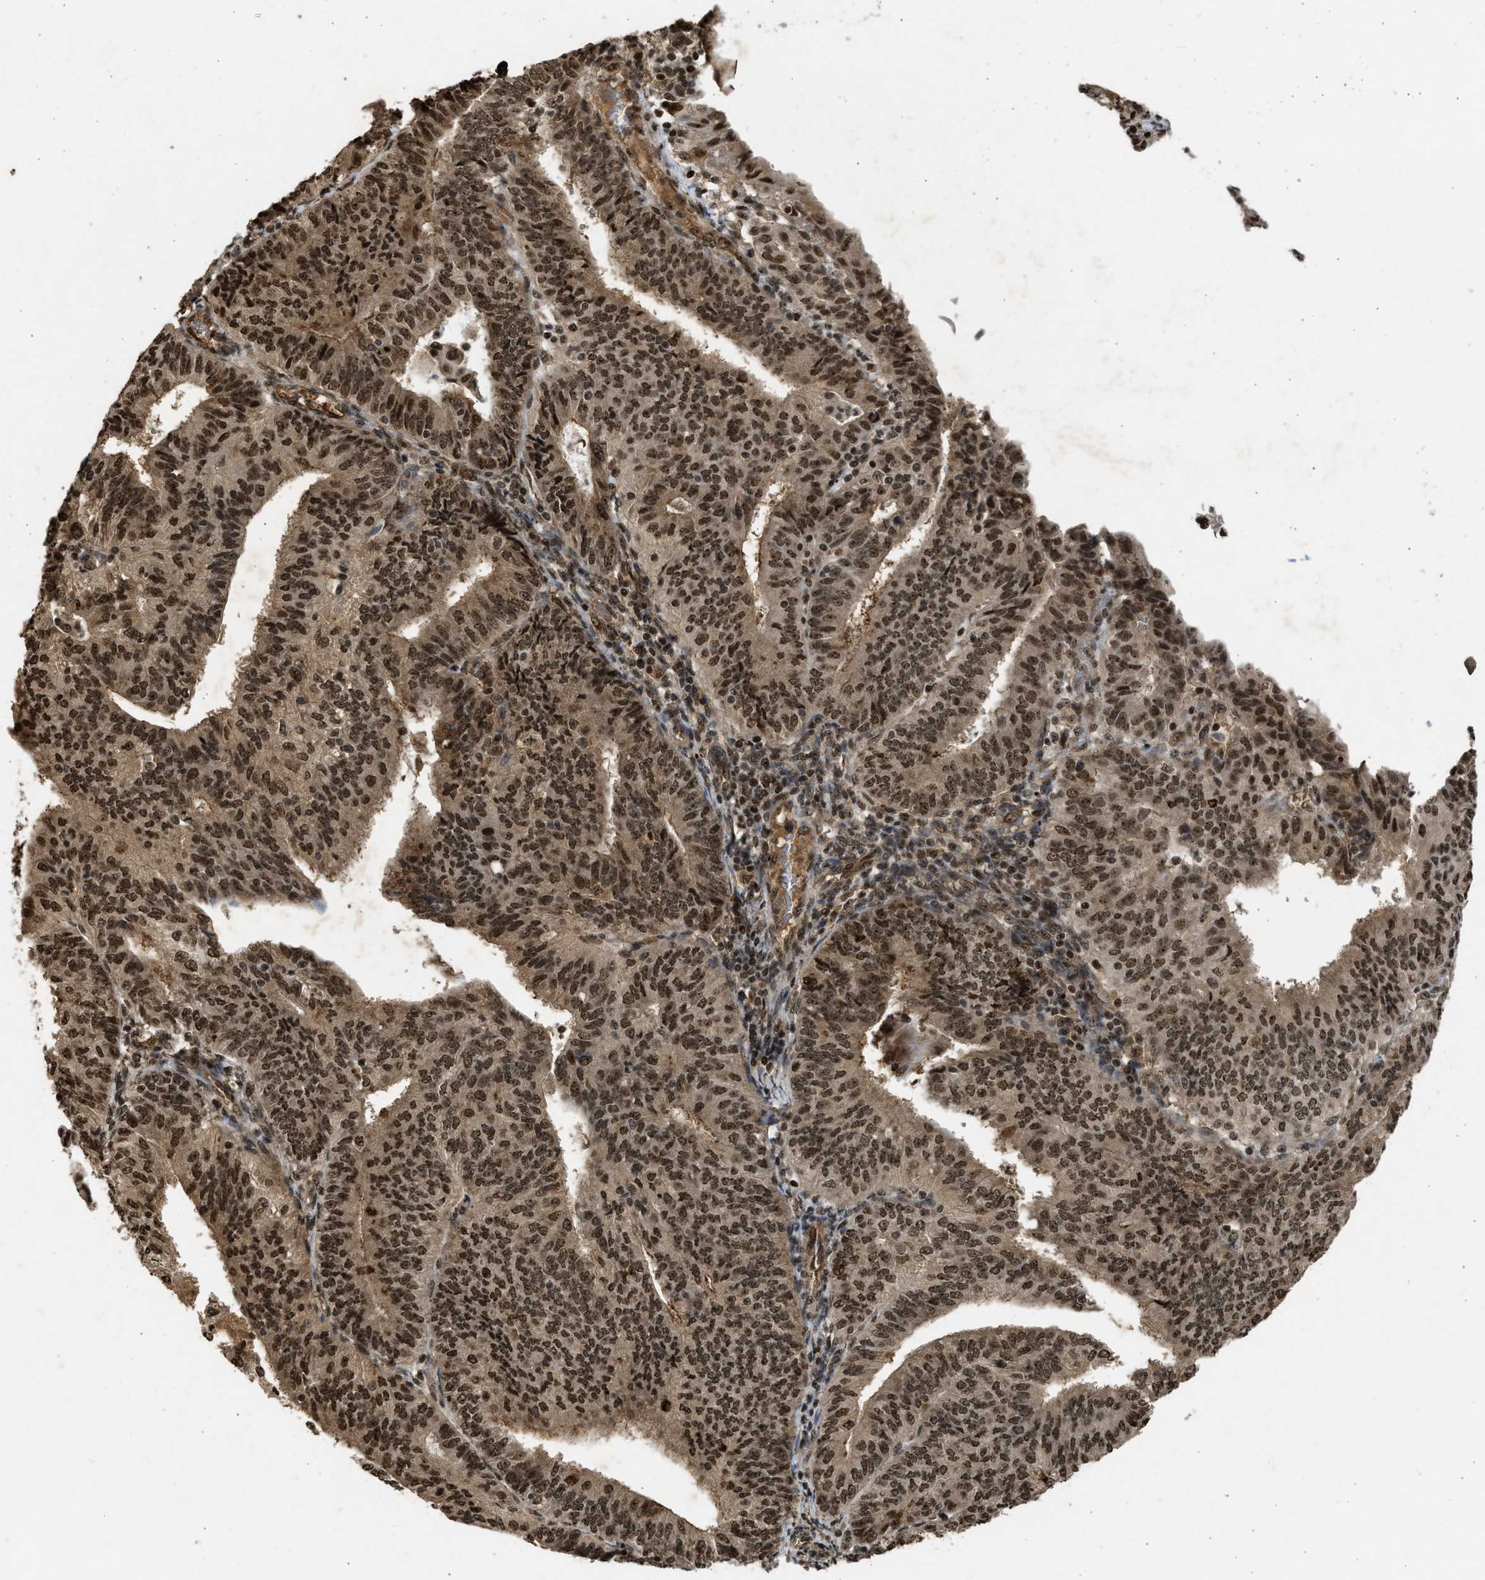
{"staining": {"intensity": "strong", "quantity": ">75%", "location": "cytoplasmic/membranous,nuclear"}, "tissue": "endometrial cancer", "cell_type": "Tumor cells", "image_type": "cancer", "snomed": [{"axis": "morphology", "description": "Adenocarcinoma, NOS"}, {"axis": "topography", "description": "Endometrium"}], "caption": "This photomicrograph shows immunohistochemistry staining of human endometrial cancer (adenocarcinoma), with high strong cytoplasmic/membranous and nuclear positivity in about >75% of tumor cells.", "gene": "TFDP2", "patient": {"sex": "female", "age": 58}}